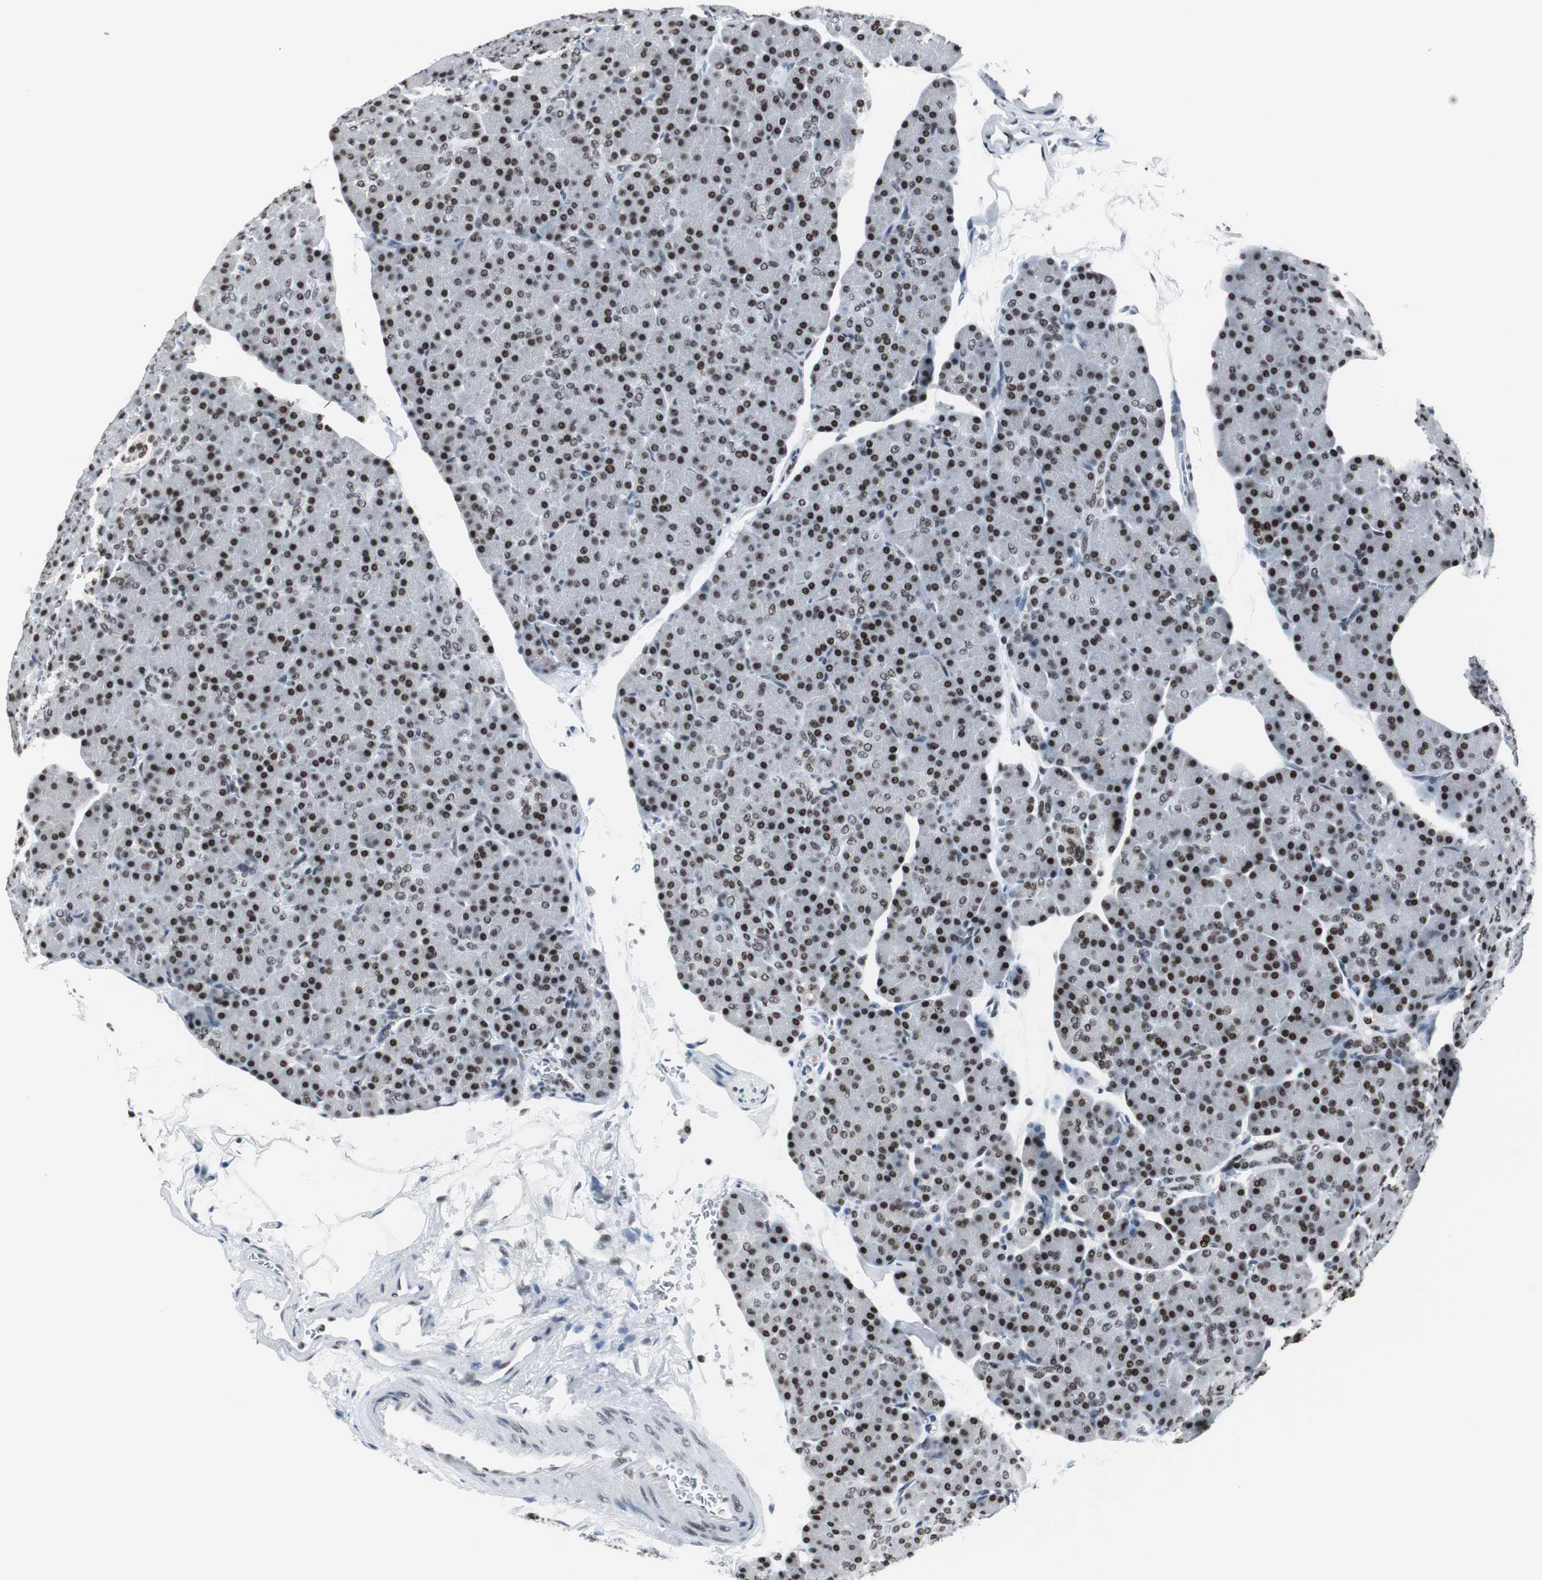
{"staining": {"intensity": "strong", "quantity": ">75%", "location": "nuclear"}, "tissue": "pancreas", "cell_type": "Exocrine glandular cells", "image_type": "normal", "snomed": [{"axis": "morphology", "description": "Normal tissue, NOS"}, {"axis": "topography", "description": "Pancreas"}], "caption": "Strong nuclear expression for a protein is identified in about >75% of exocrine glandular cells of benign pancreas using IHC.", "gene": "XRCC1", "patient": {"sex": "female", "age": 43}}